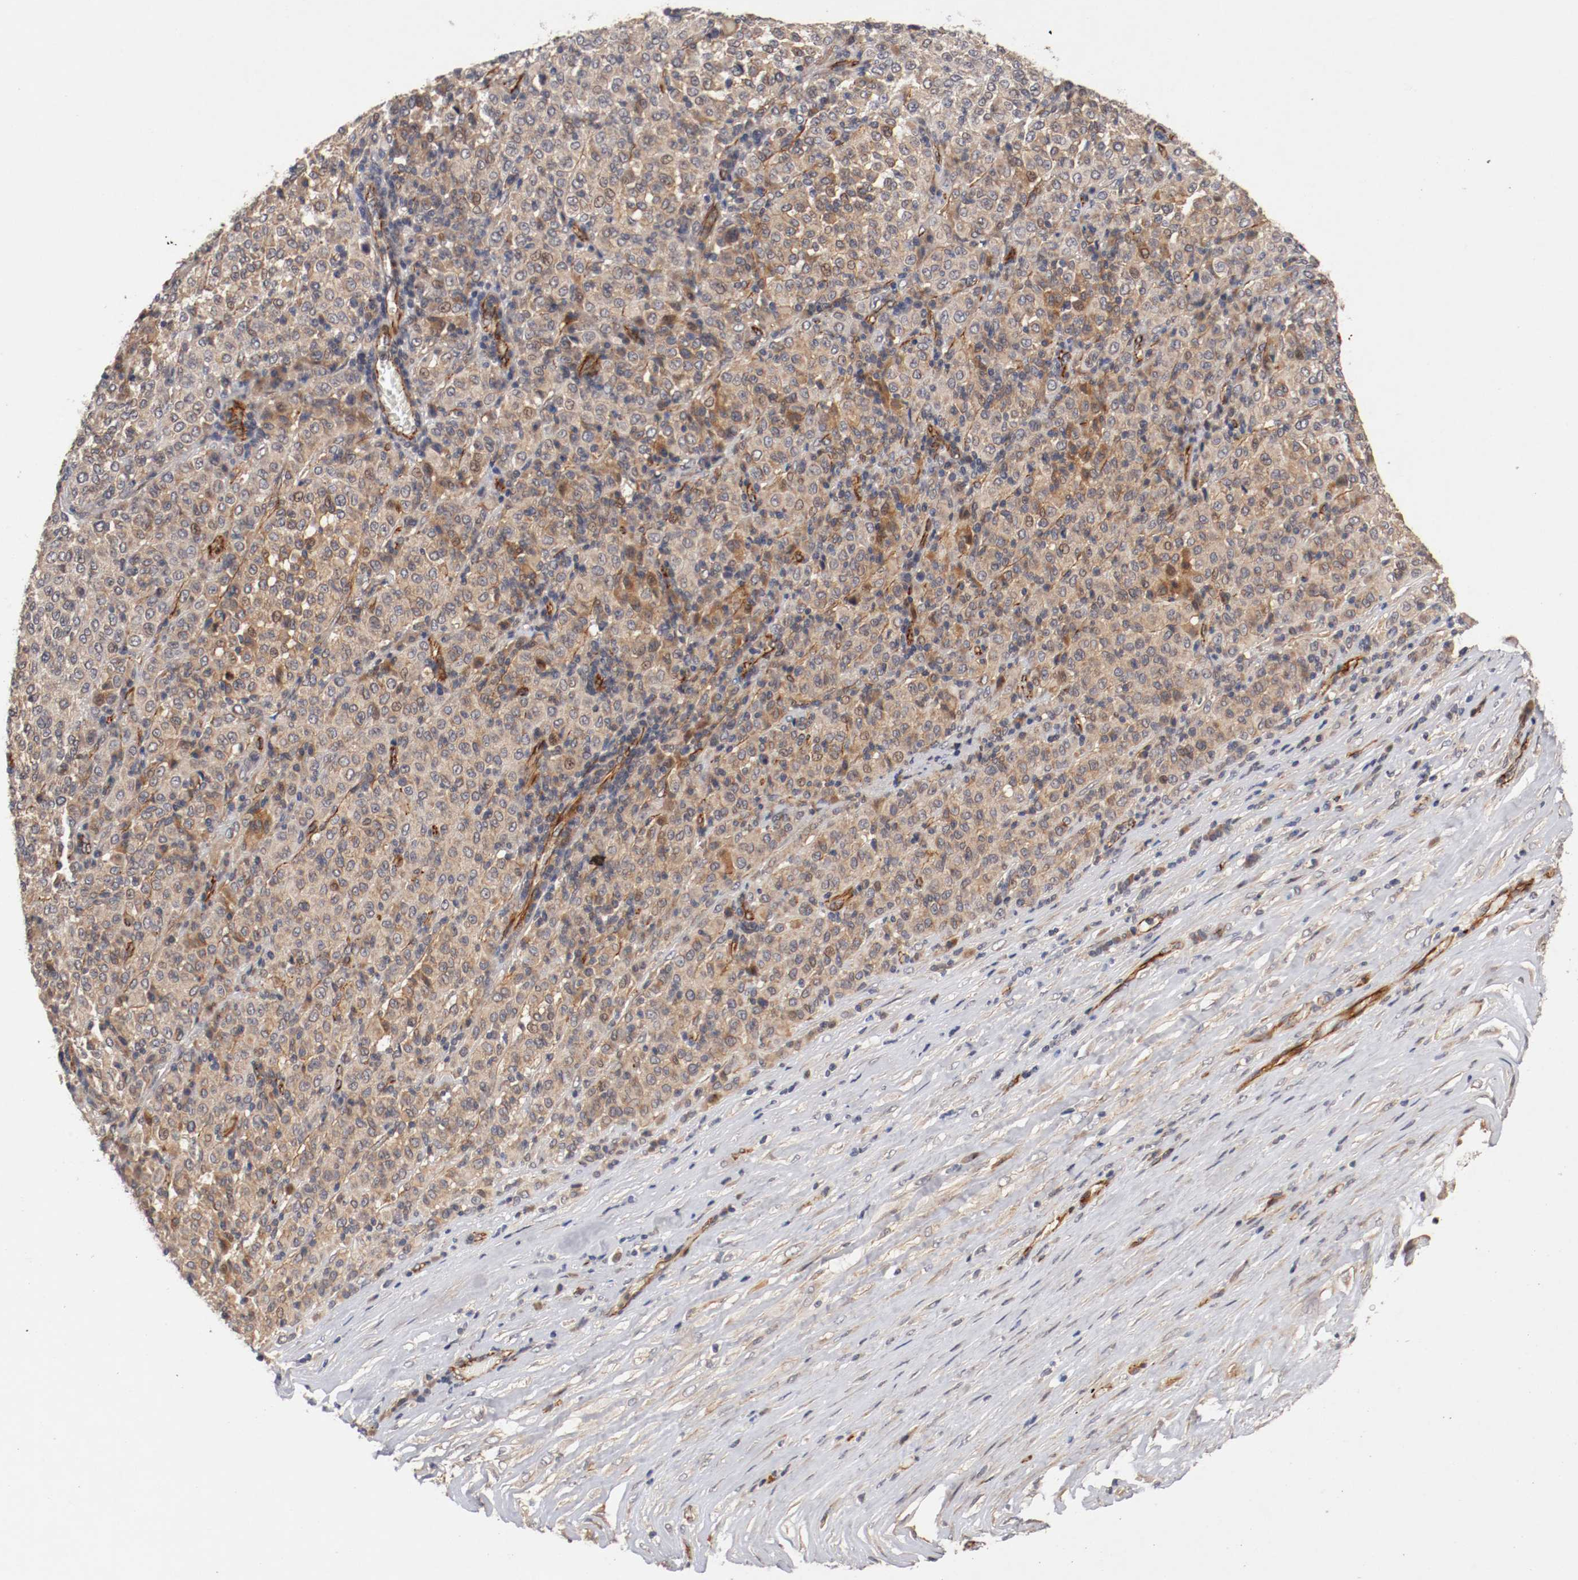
{"staining": {"intensity": "weak", "quantity": ">75%", "location": "cytoplasmic/membranous"}, "tissue": "melanoma", "cell_type": "Tumor cells", "image_type": "cancer", "snomed": [{"axis": "morphology", "description": "Malignant melanoma, Metastatic site"}, {"axis": "topography", "description": "Pancreas"}], "caption": "A brown stain highlights weak cytoplasmic/membranous expression of a protein in human melanoma tumor cells. The staining was performed using DAB, with brown indicating positive protein expression. Nuclei are stained blue with hematoxylin.", "gene": "TYK2", "patient": {"sex": "female", "age": 30}}